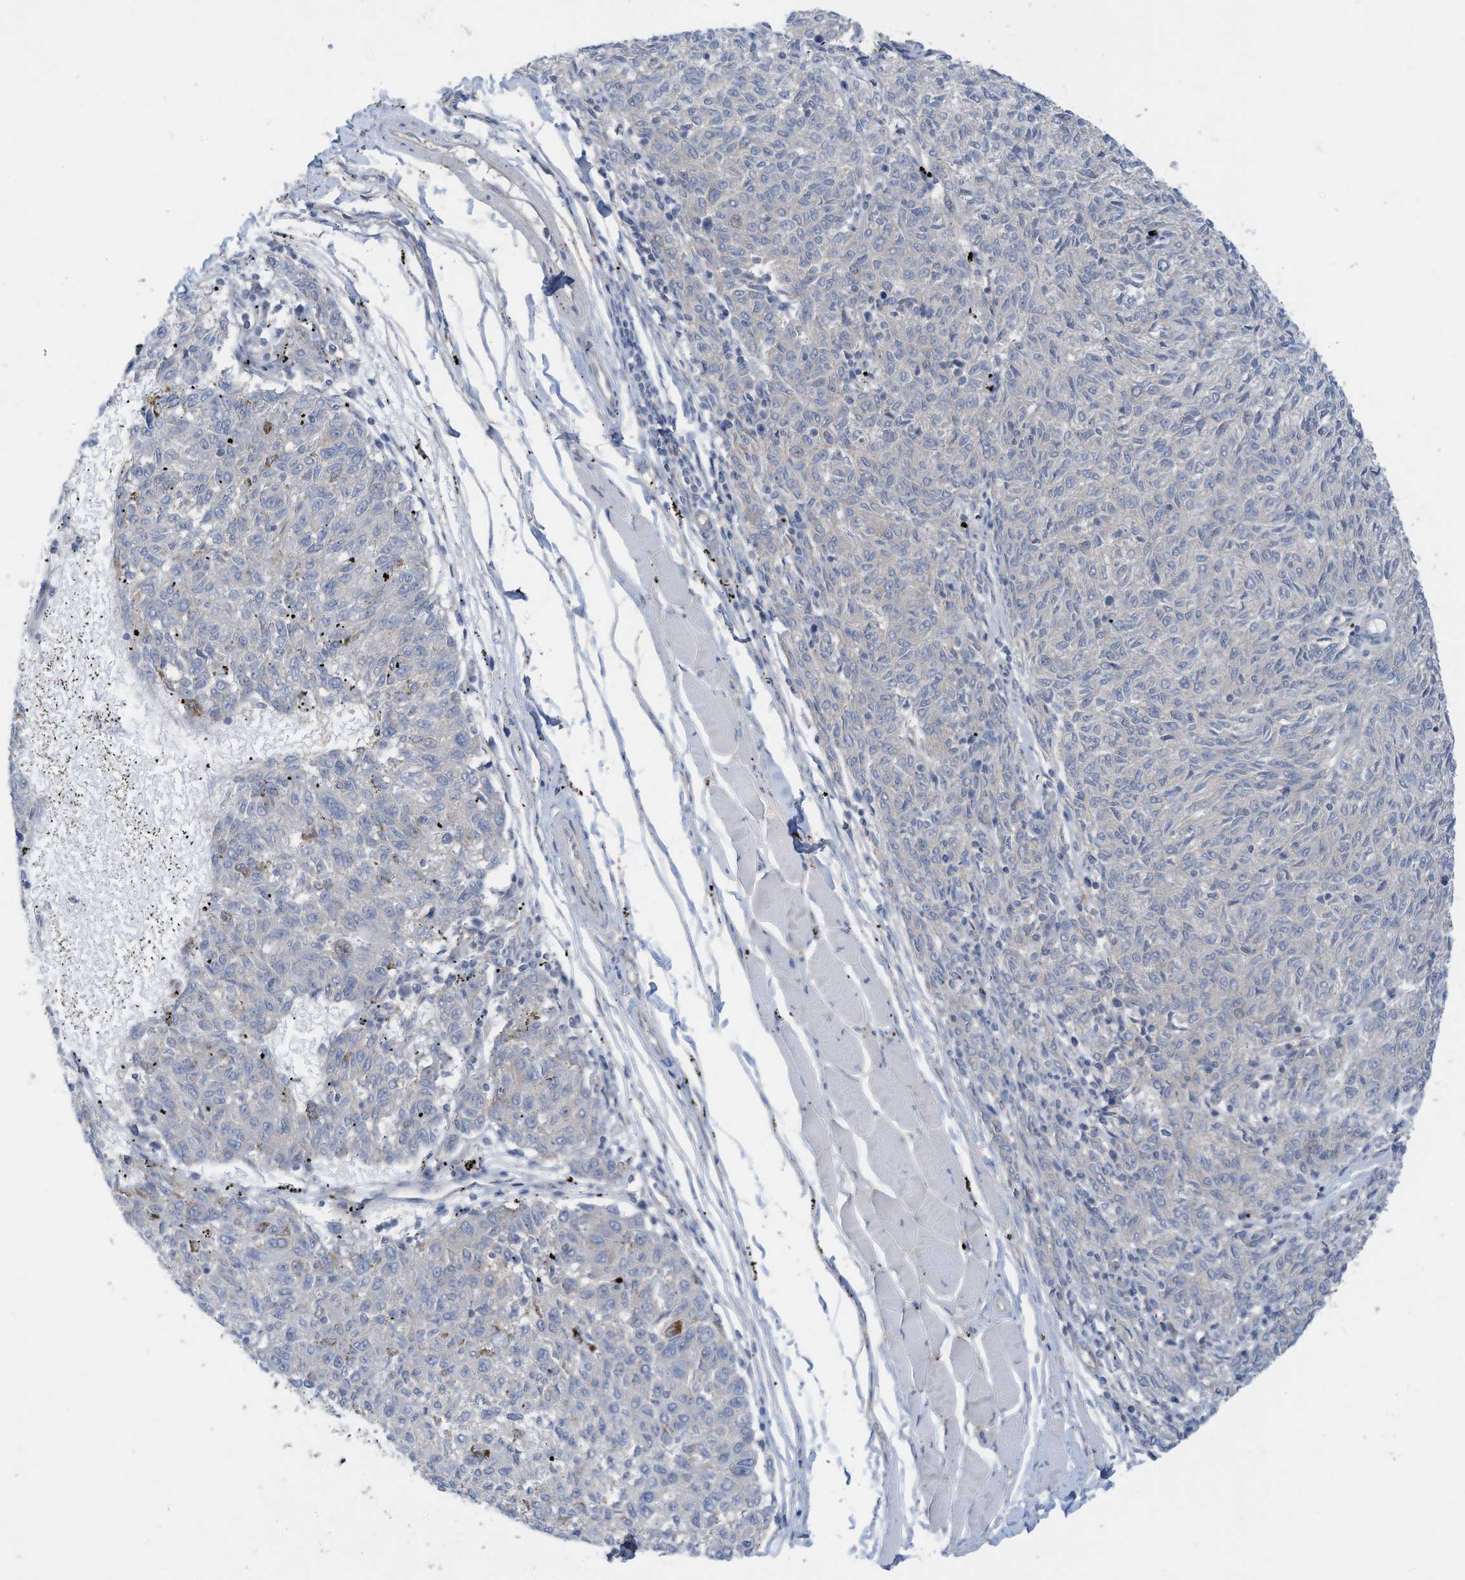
{"staining": {"intensity": "negative", "quantity": "none", "location": "none"}, "tissue": "melanoma", "cell_type": "Tumor cells", "image_type": "cancer", "snomed": [{"axis": "morphology", "description": "Malignant melanoma, NOS"}, {"axis": "topography", "description": "Skin"}], "caption": "Image shows no protein positivity in tumor cells of melanoma tissue.", "gene": "REPS1", "patient": {"sex": "female", "age": 72}}